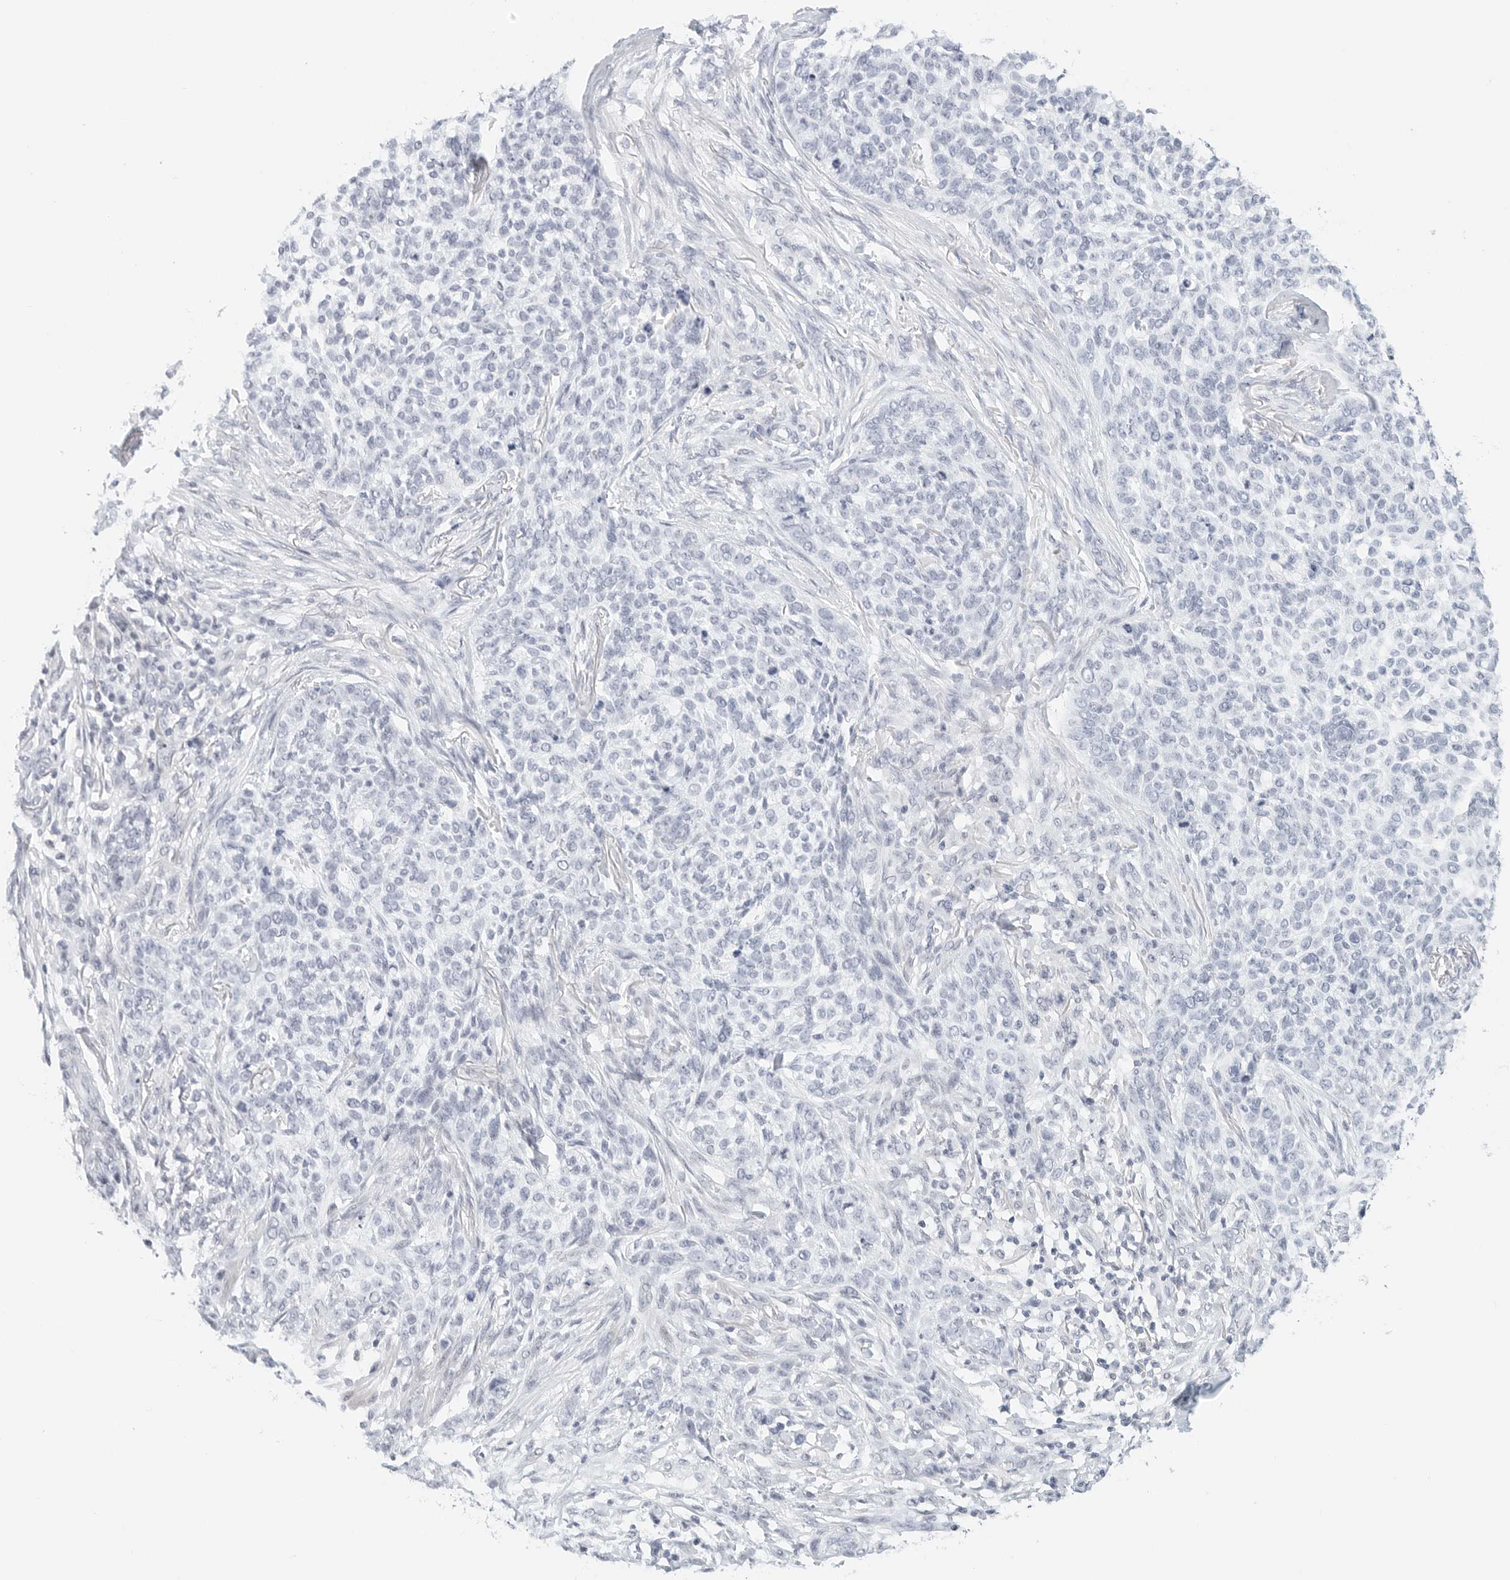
{"staining": {"intensity": "negative", "quantity": "none", "location": "none"}, "tissue": "skin cancer", "cell_type": "Tumor cells", "image_type": "cancer", "snomed": [{"axis": "morphology", "description": "Basal cell carcinoma"}, {"axis": "topography", "description": "Skin"}], "caption": "A photomicrograph of basal cell carcinoma (skin) stained for a protein reveals no brown staining in tumor cells.", "gene": "CD22", "patient": {"sex": "female", "age": 64}}